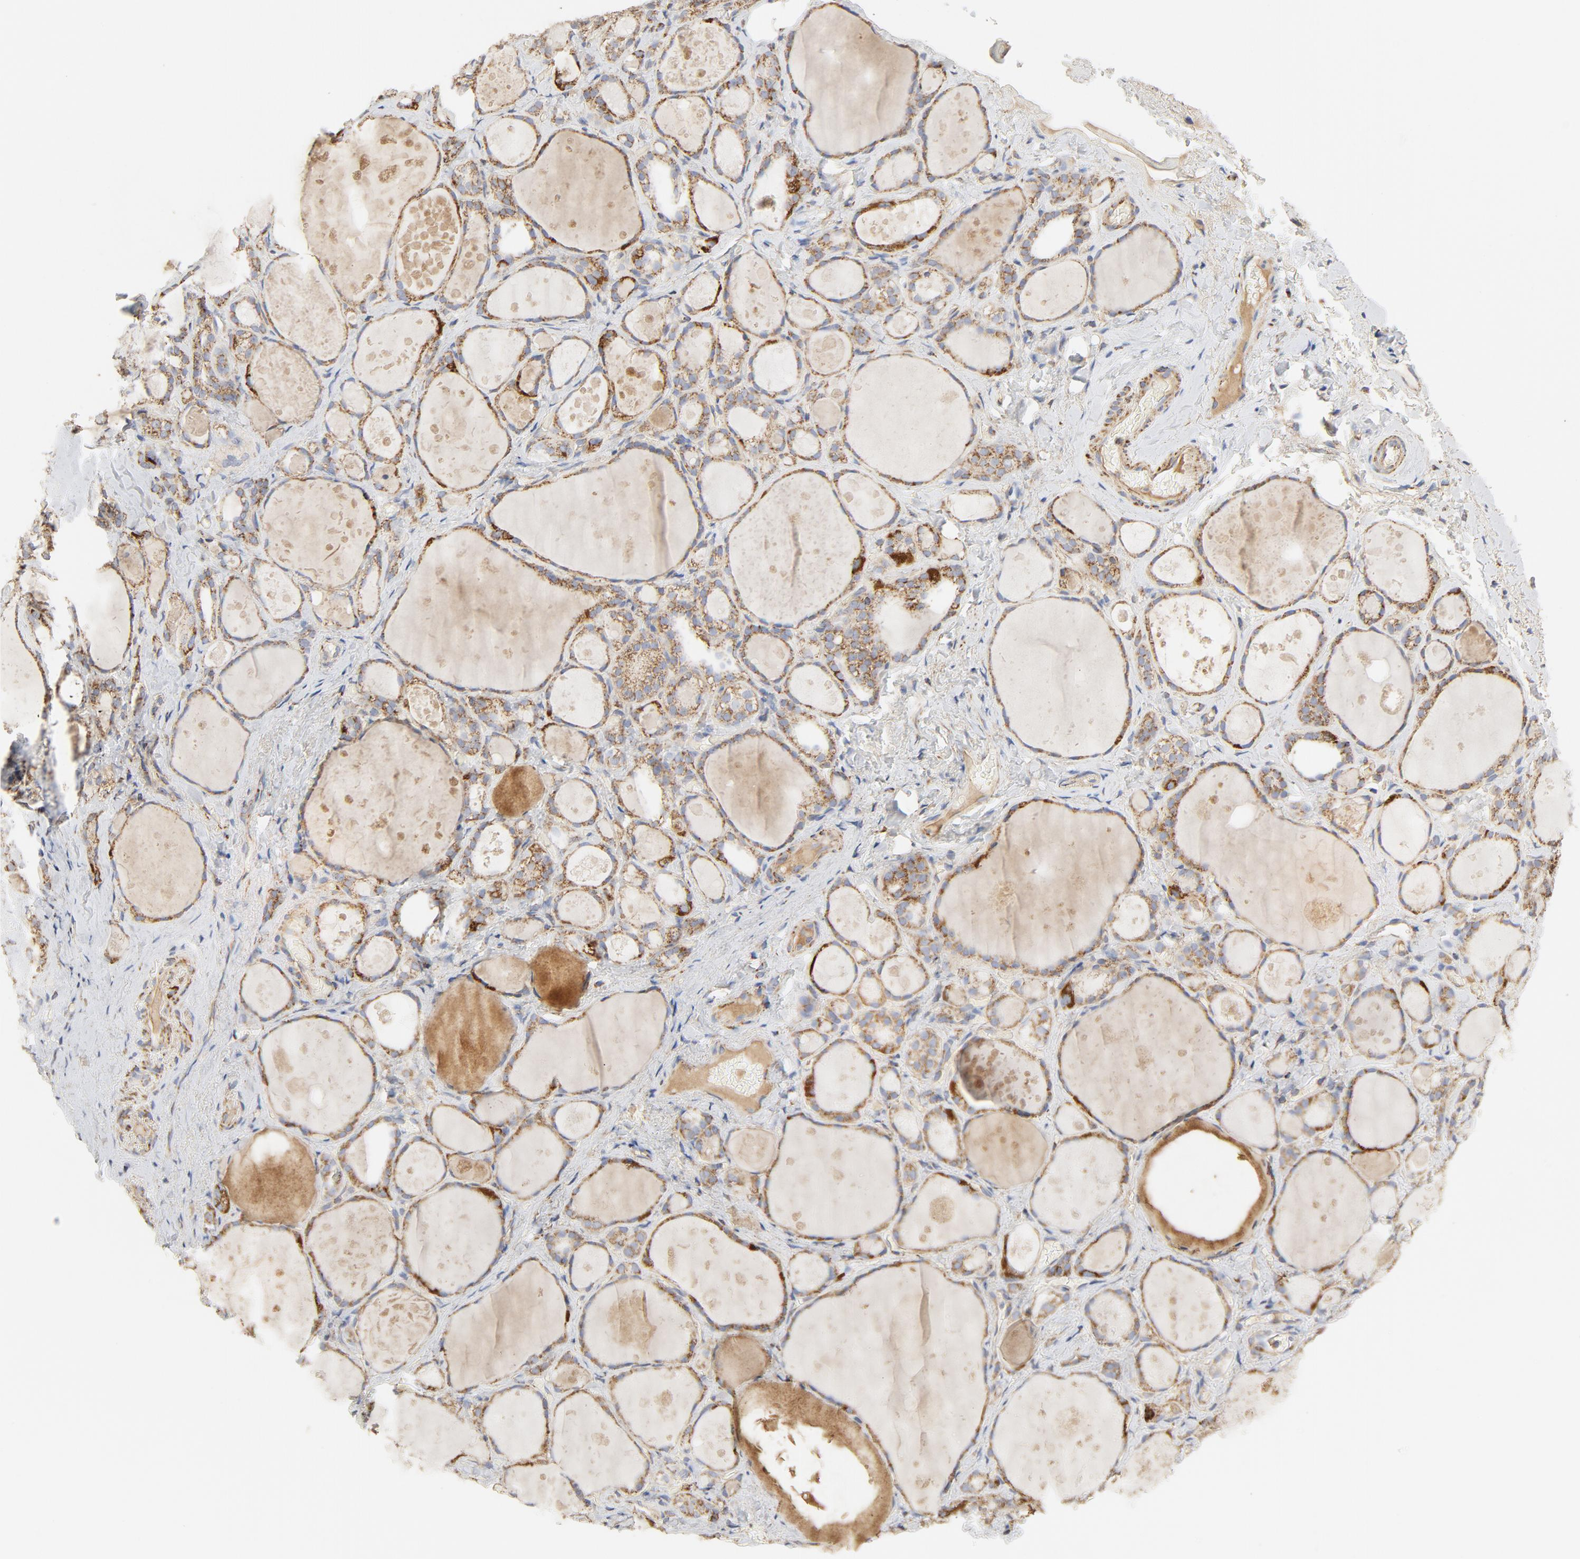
{"staining": {"intensity": "moderate", "quantity": ">75%", "location": "cytoplasmic/membranous"}, "tissue": "thyroid gland", "cell_type": "Glandular cells", "image_type": "normal", "snomed": [{"axis": "morphology", "description": "Normal tissue, NOS"}, {"axis": "topography", "description": "Thyroid gland"}], "caption": "The image shows immunohistochemical staining of benign thyroid gland. There is moderate cytoplasmic/membranous staining is present in about >75% of glandular cells.", "gene": "PCNX4", "patient": {"sex": "female", "age": 75}}